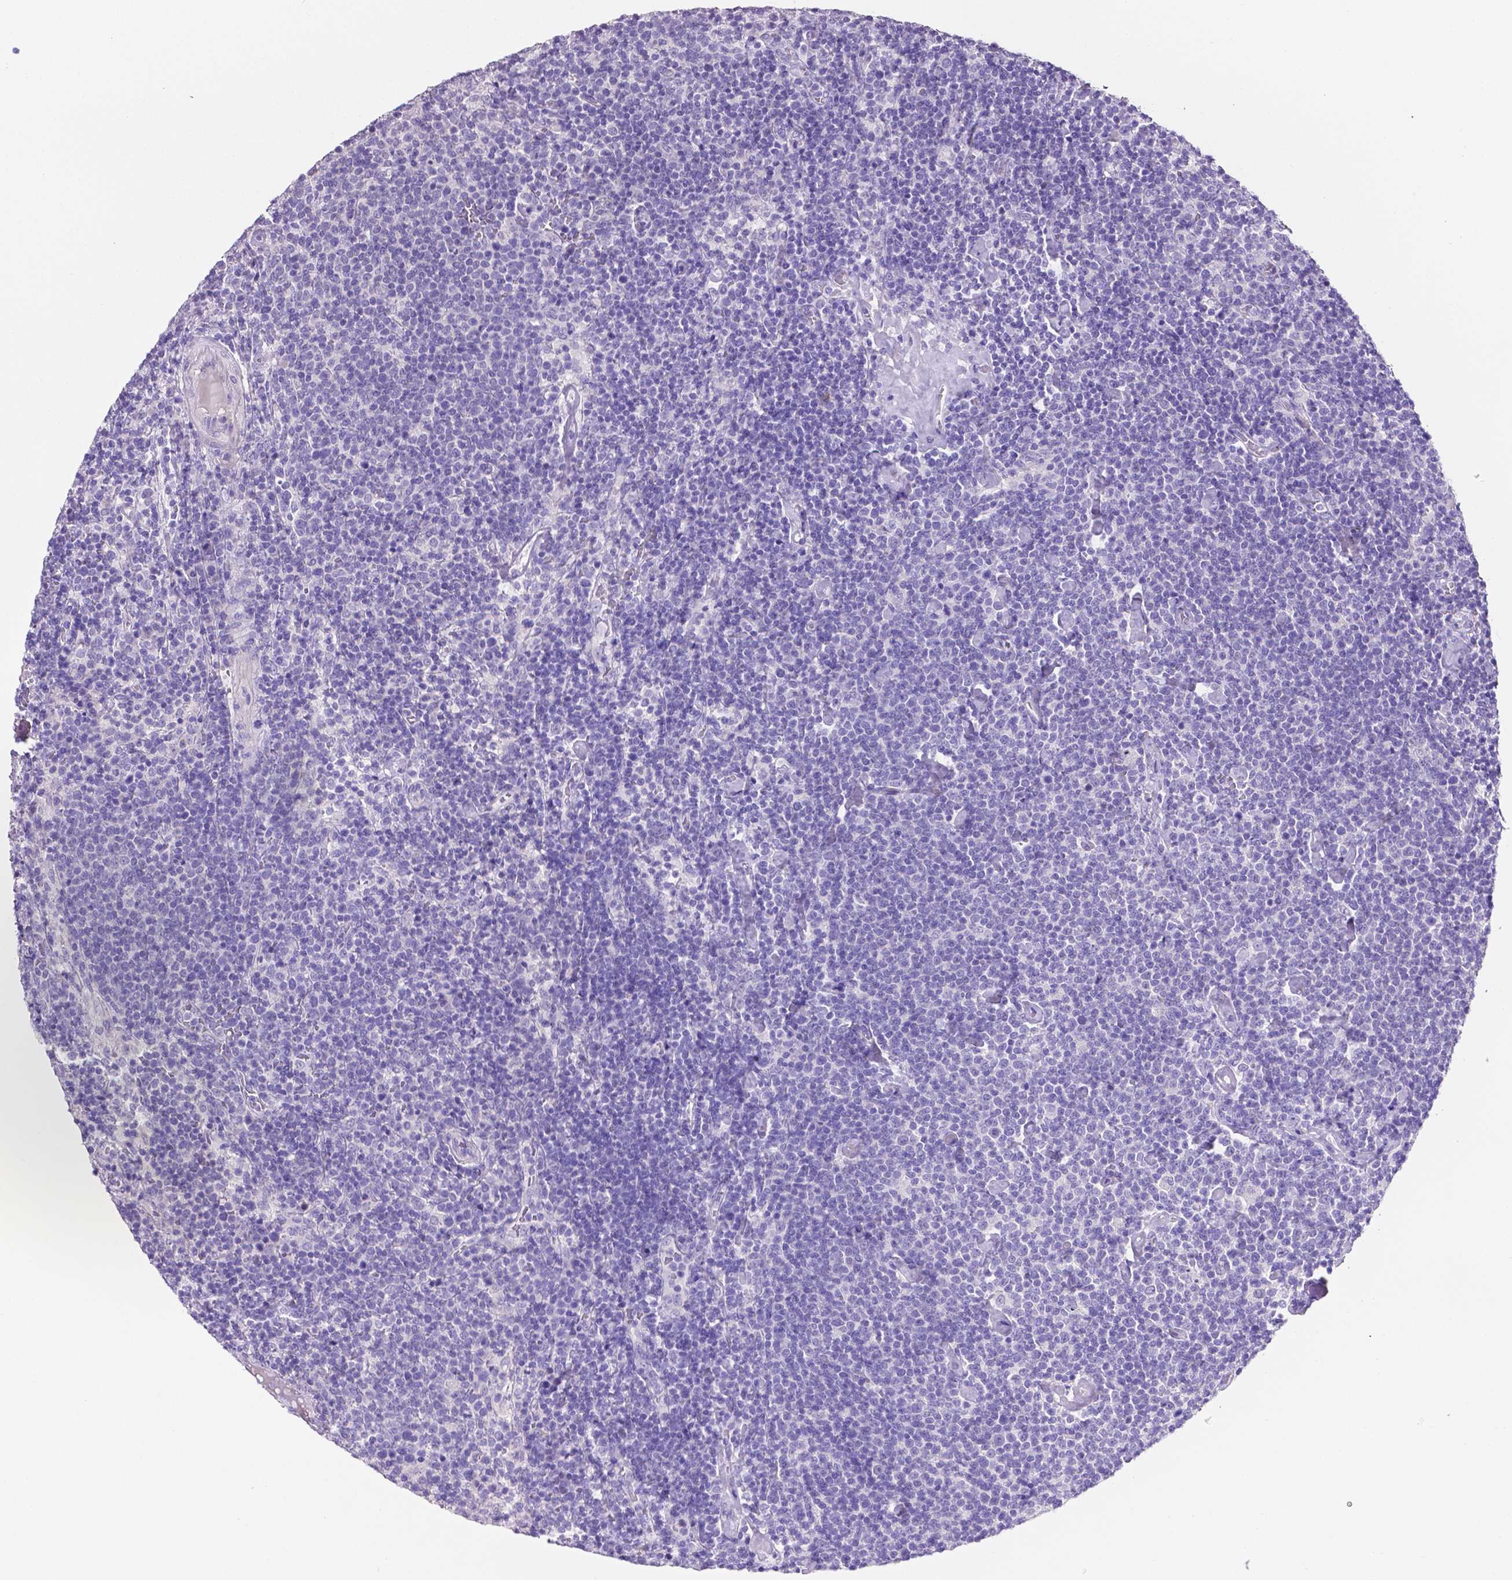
{"staining": {"intensity": "negative", "quantity": "none", "location": "none"}, "tissue": "lymphoma", "cell_type": "Tumor cells", "image_type": "cancer", "snomed": [{"axis": "morphology", "description": "Malignant lymphoma, non-Hodgkin's type, High grade"}, {"axis": "topography", "description": "Lymph node"}], "caption": "Lymphoma stained for a protein using immunohistochemistry (IHC) shows no staining tumor cells.", "gene": "SLC22A2", "patient": {"sex": "male", "age": 61}}